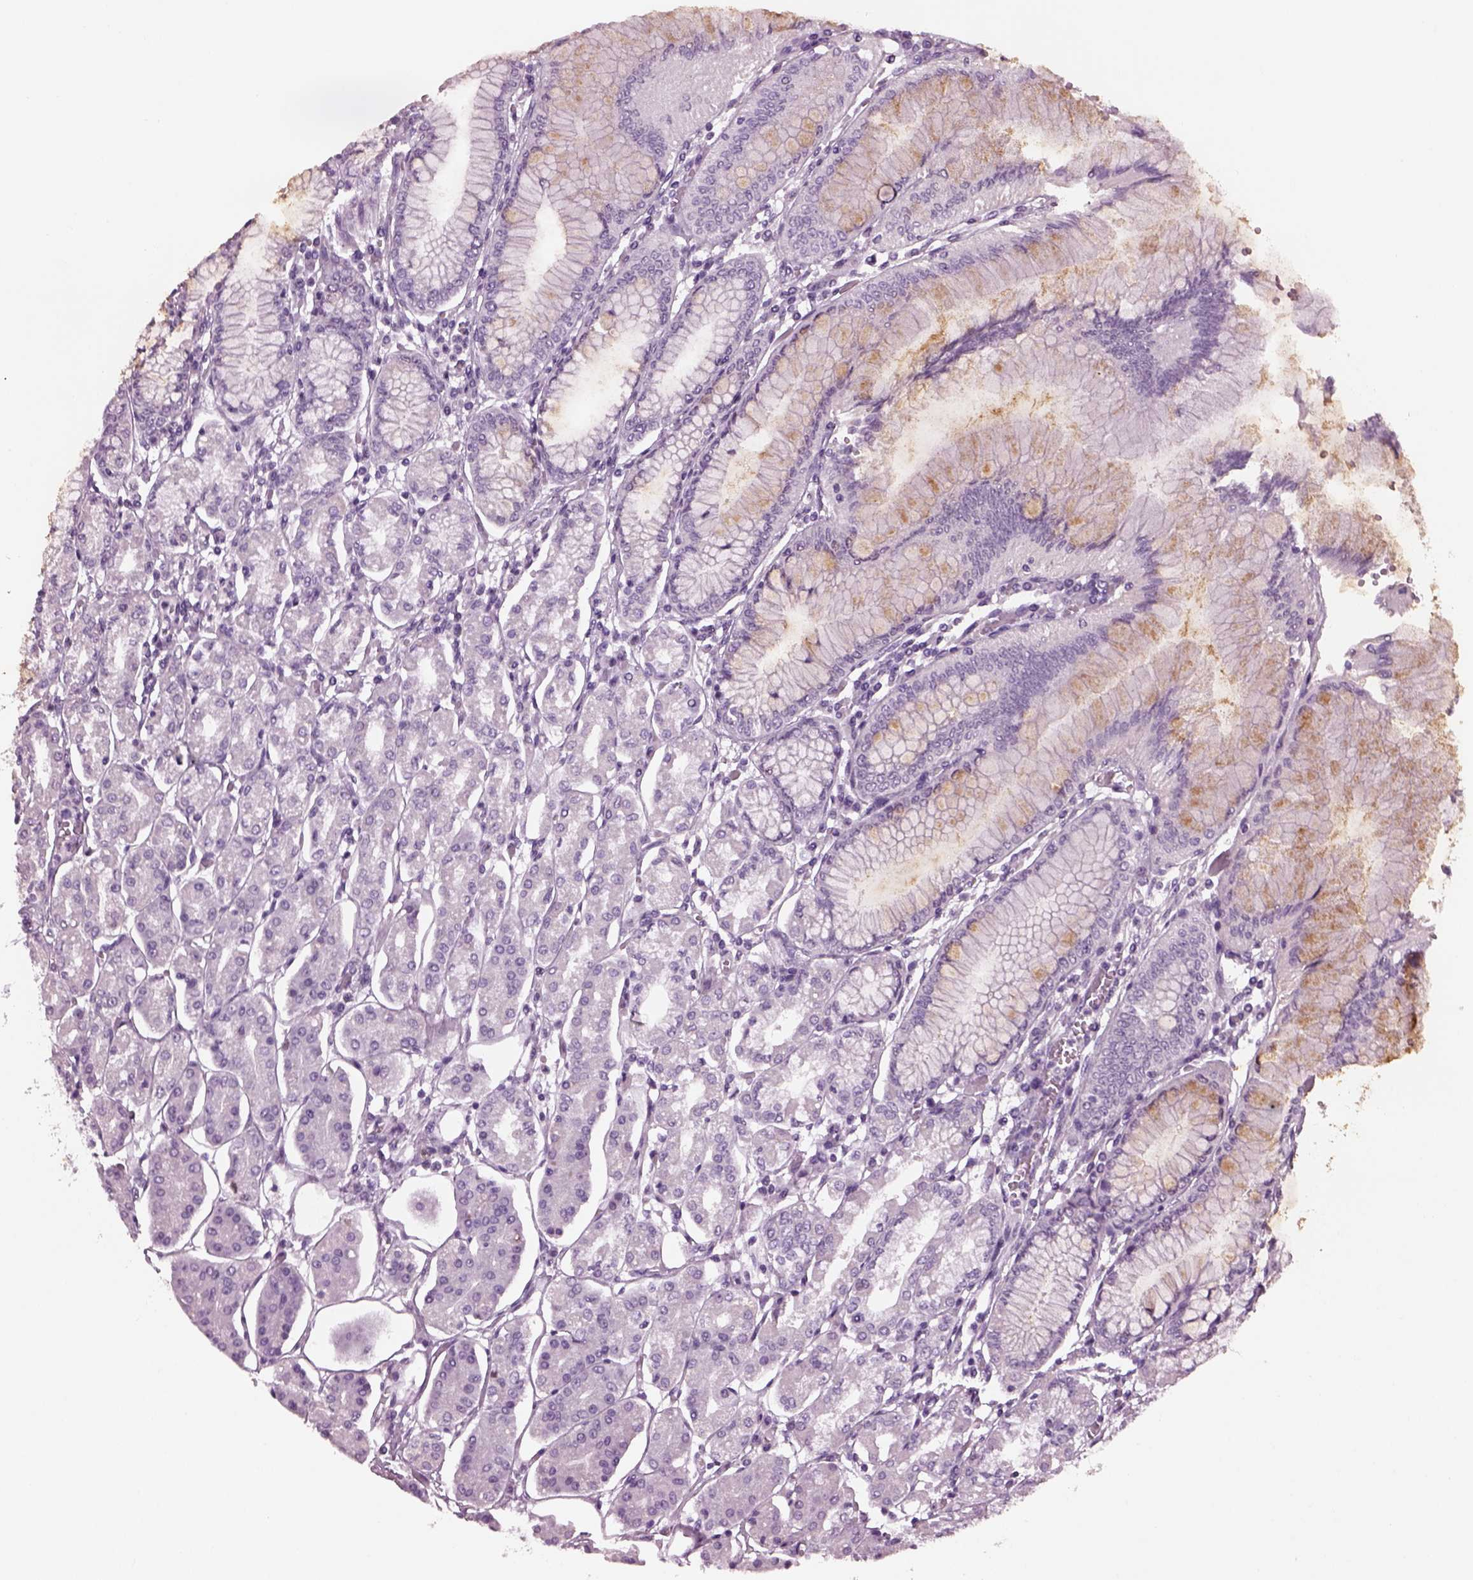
{"staining": {"intensity": "negative", "quantity": "none", "location": "none"}, "tissue": "stomach", "cell_type": "Glandular cells", "image_type": "normal", "snomed": [{"axis": "morphology", "description": "Normal tissue, NOS"}, {"axis": "topography", "description": "Skeletal muscle"}, {"axis": "topography", "description": "Stomach"}], "caption": "IHC photomicrograph of normal stomach: stomach stained with DAB displays no significant protein expression in glandular cells.", "gene": "TPPP2", "patient": {"sex": "female", "age": 57}}